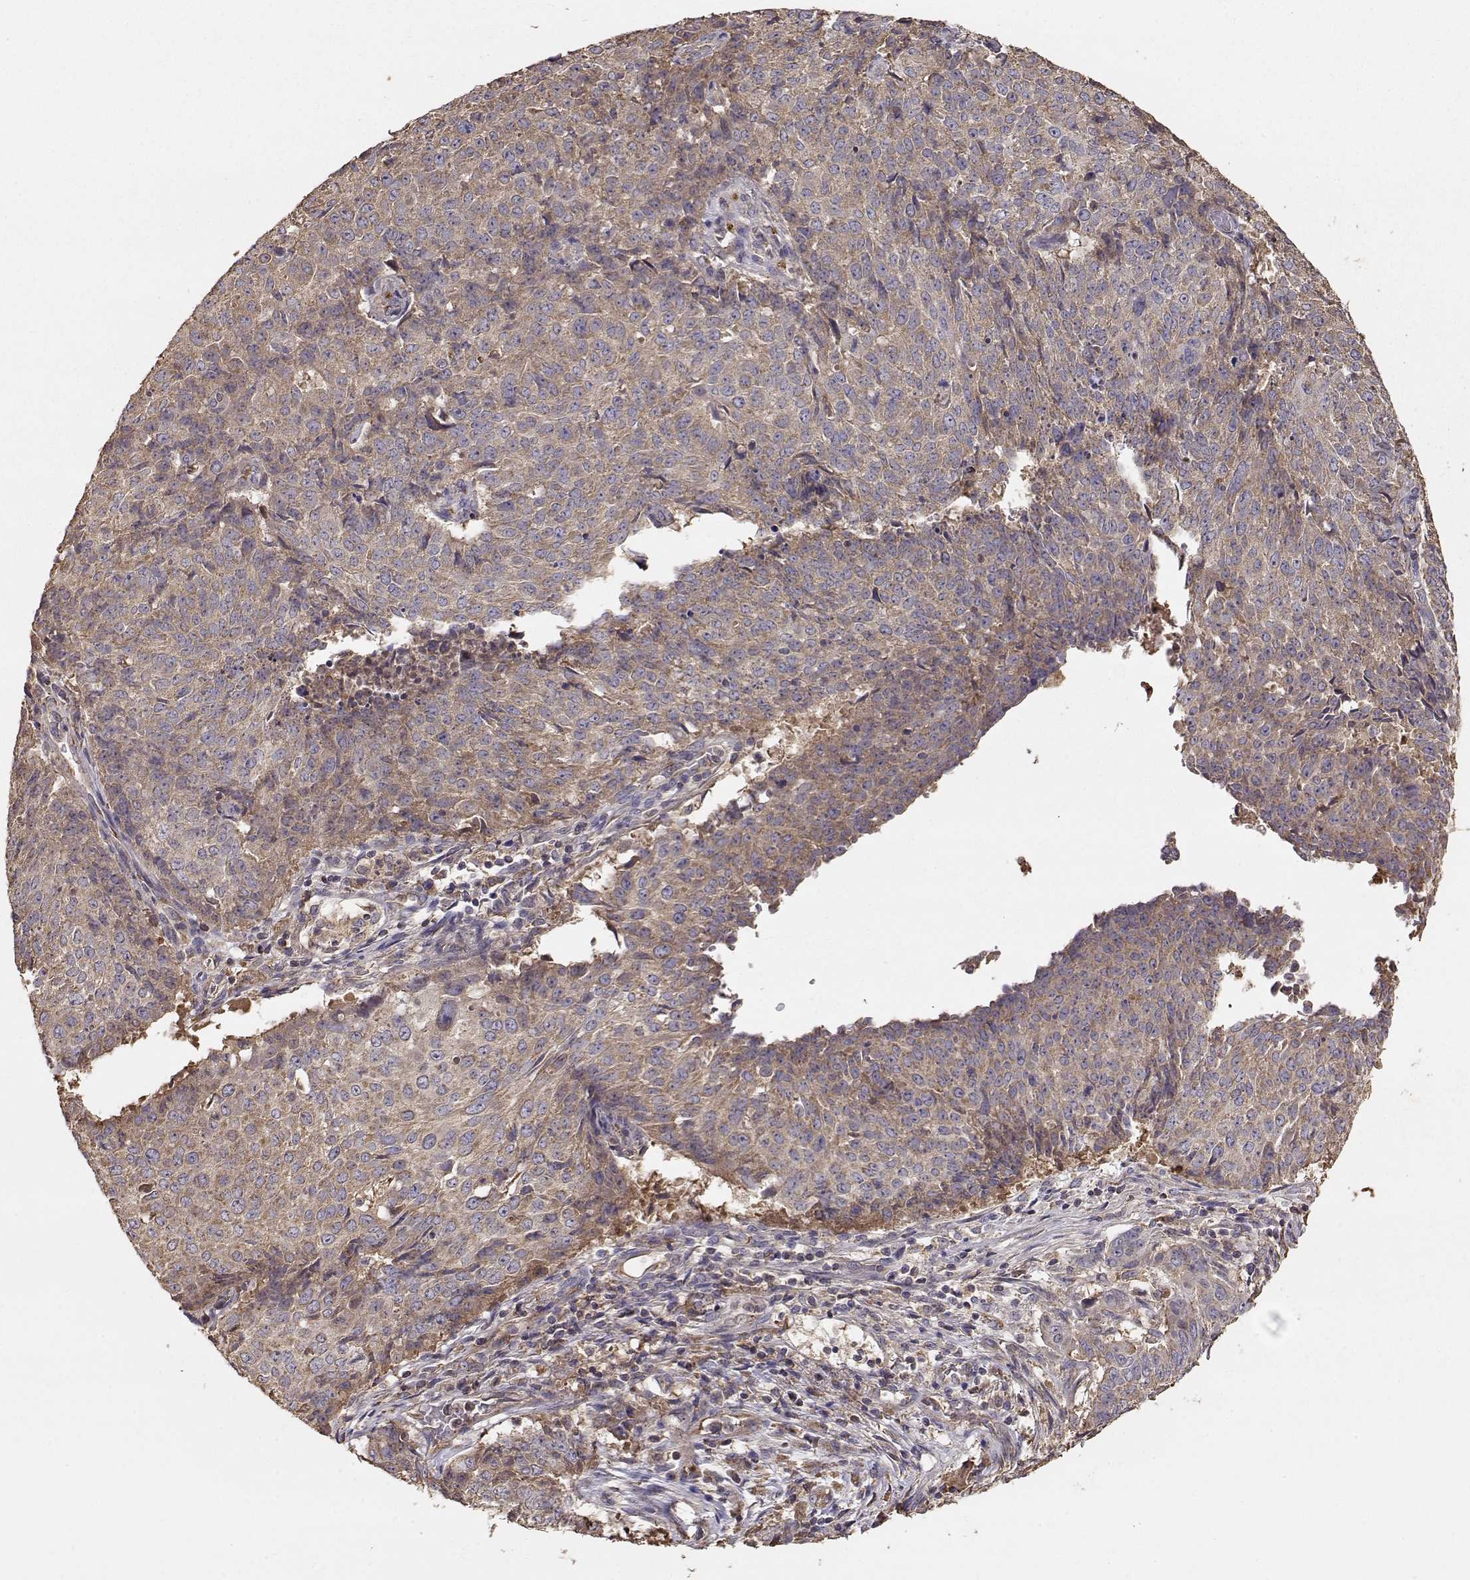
{"staining": {"intensity": "moderate", "quantity": ">75%", "location": "cytoplasmic/membranous"}, "tissue": "lung cancer", "cell_type": "Tumor cells", "image_type": "cancer", "snomed": [{"axis": "morphology", "description": "Normal tissue, NOS"}, {"axis": "morphology", "description": "Squamous cell carcinoma, NOS"}, {"axis": "topography", "description": "Bronchus"}, {"axis": "topography", "description": "Lung"}], "caption": "High-power microscopy captured an immunohistochemistry (IHC) micrograph of squamous cell carcinoma (lung), revealing moderate cytoplasmic/membranous expression in approximately >75% of tumor cells. (Brightfield microscopy of DAB IHC at high magnification).", "gene": "TARS3", "patient": {"sex": "male", "age": 64}}